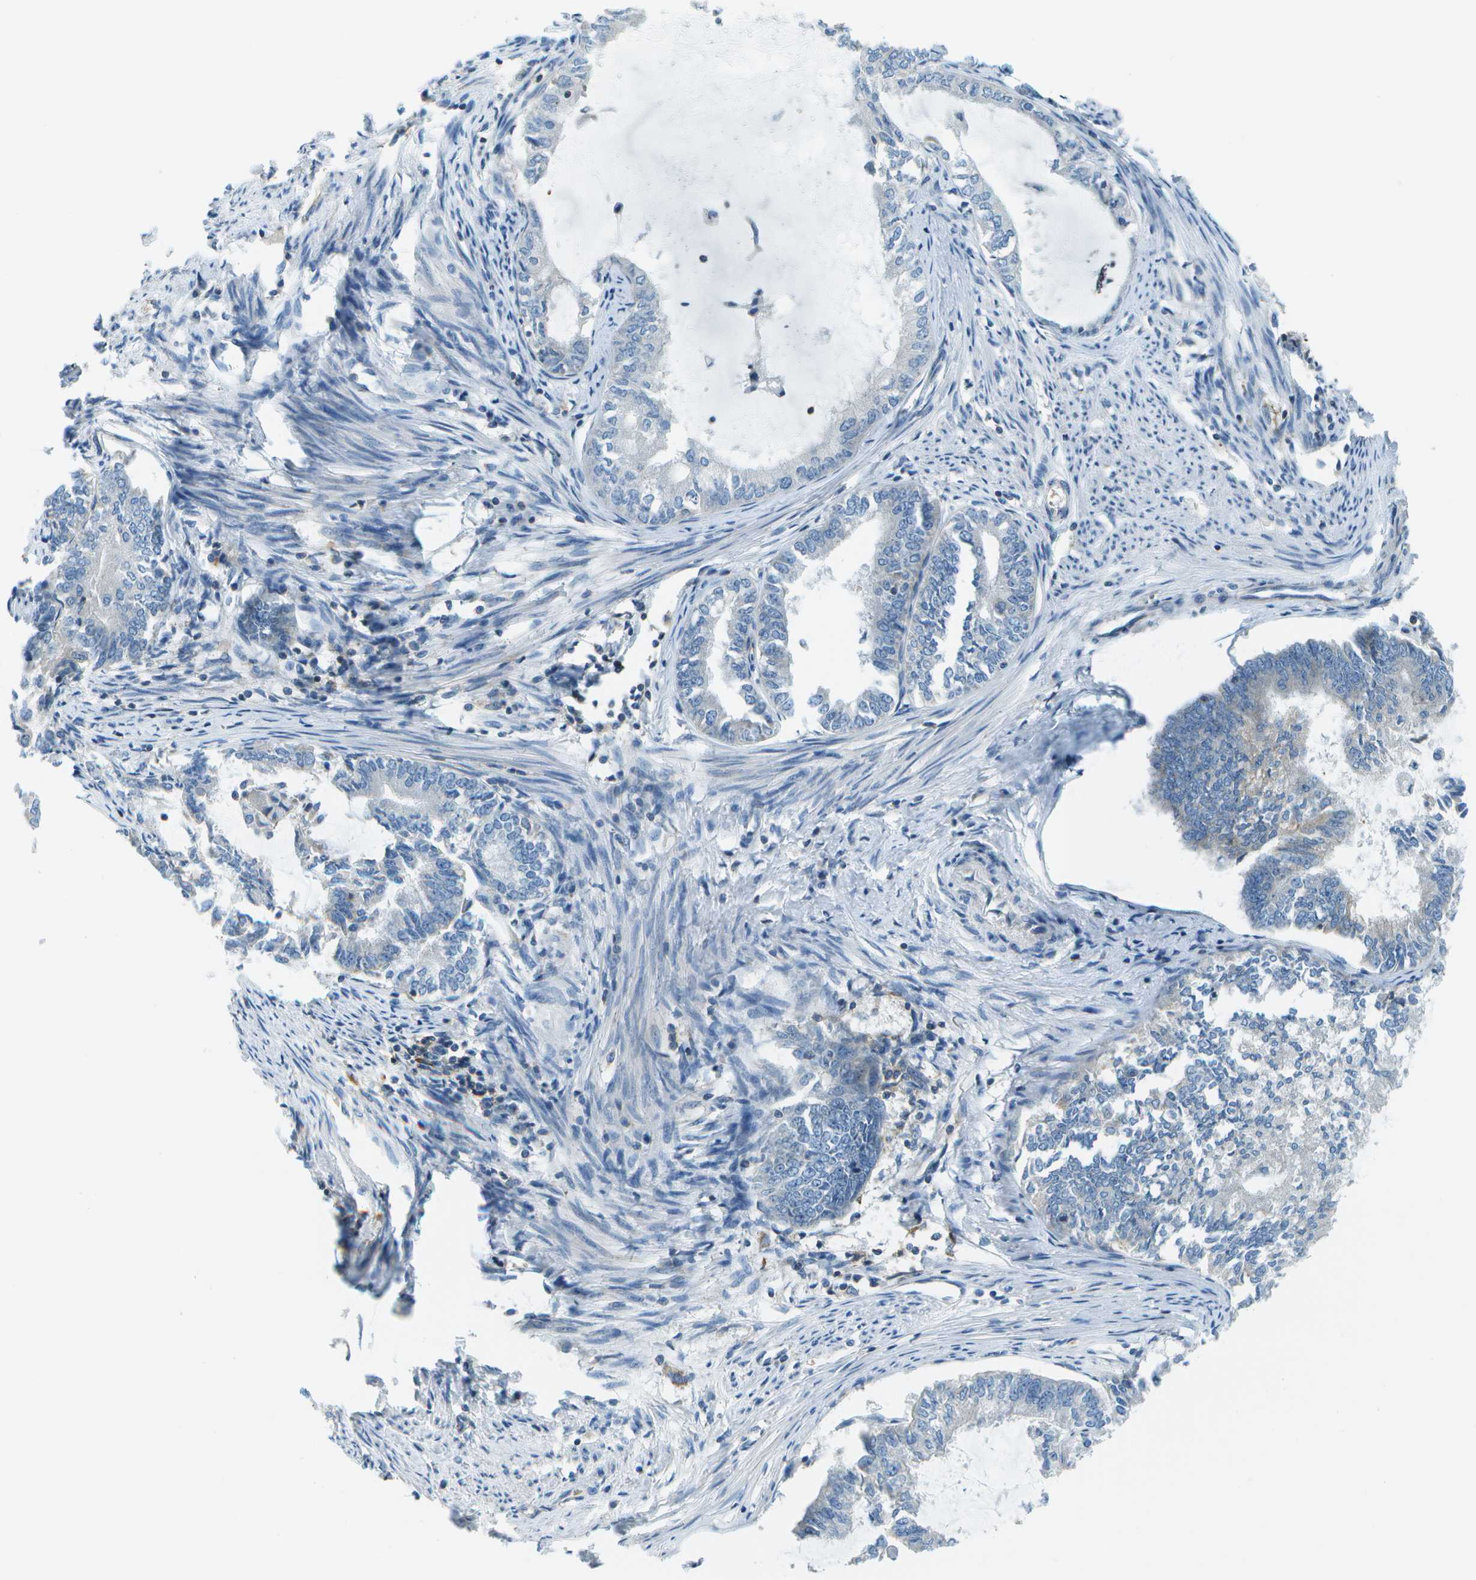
{"staining": {"intensity": "negative", "quantity": "none", "location": "none"}, "tissue": "endometrial cancer", "cell_type": "Tumor cells", "image_type": "cancer", "snomed": [{"axis": "morphology", "description": "Adenocarcinoma, NOS"}, {"axis": "topography", "description": "Endometrium"}], "caption": "This is a image of immunohistochemistry staining of endometrial adenocarcinoma, which shows no expression in tumor cells.", "gene": "CTIF", "patient": {"sex": "female", "age": 86}}